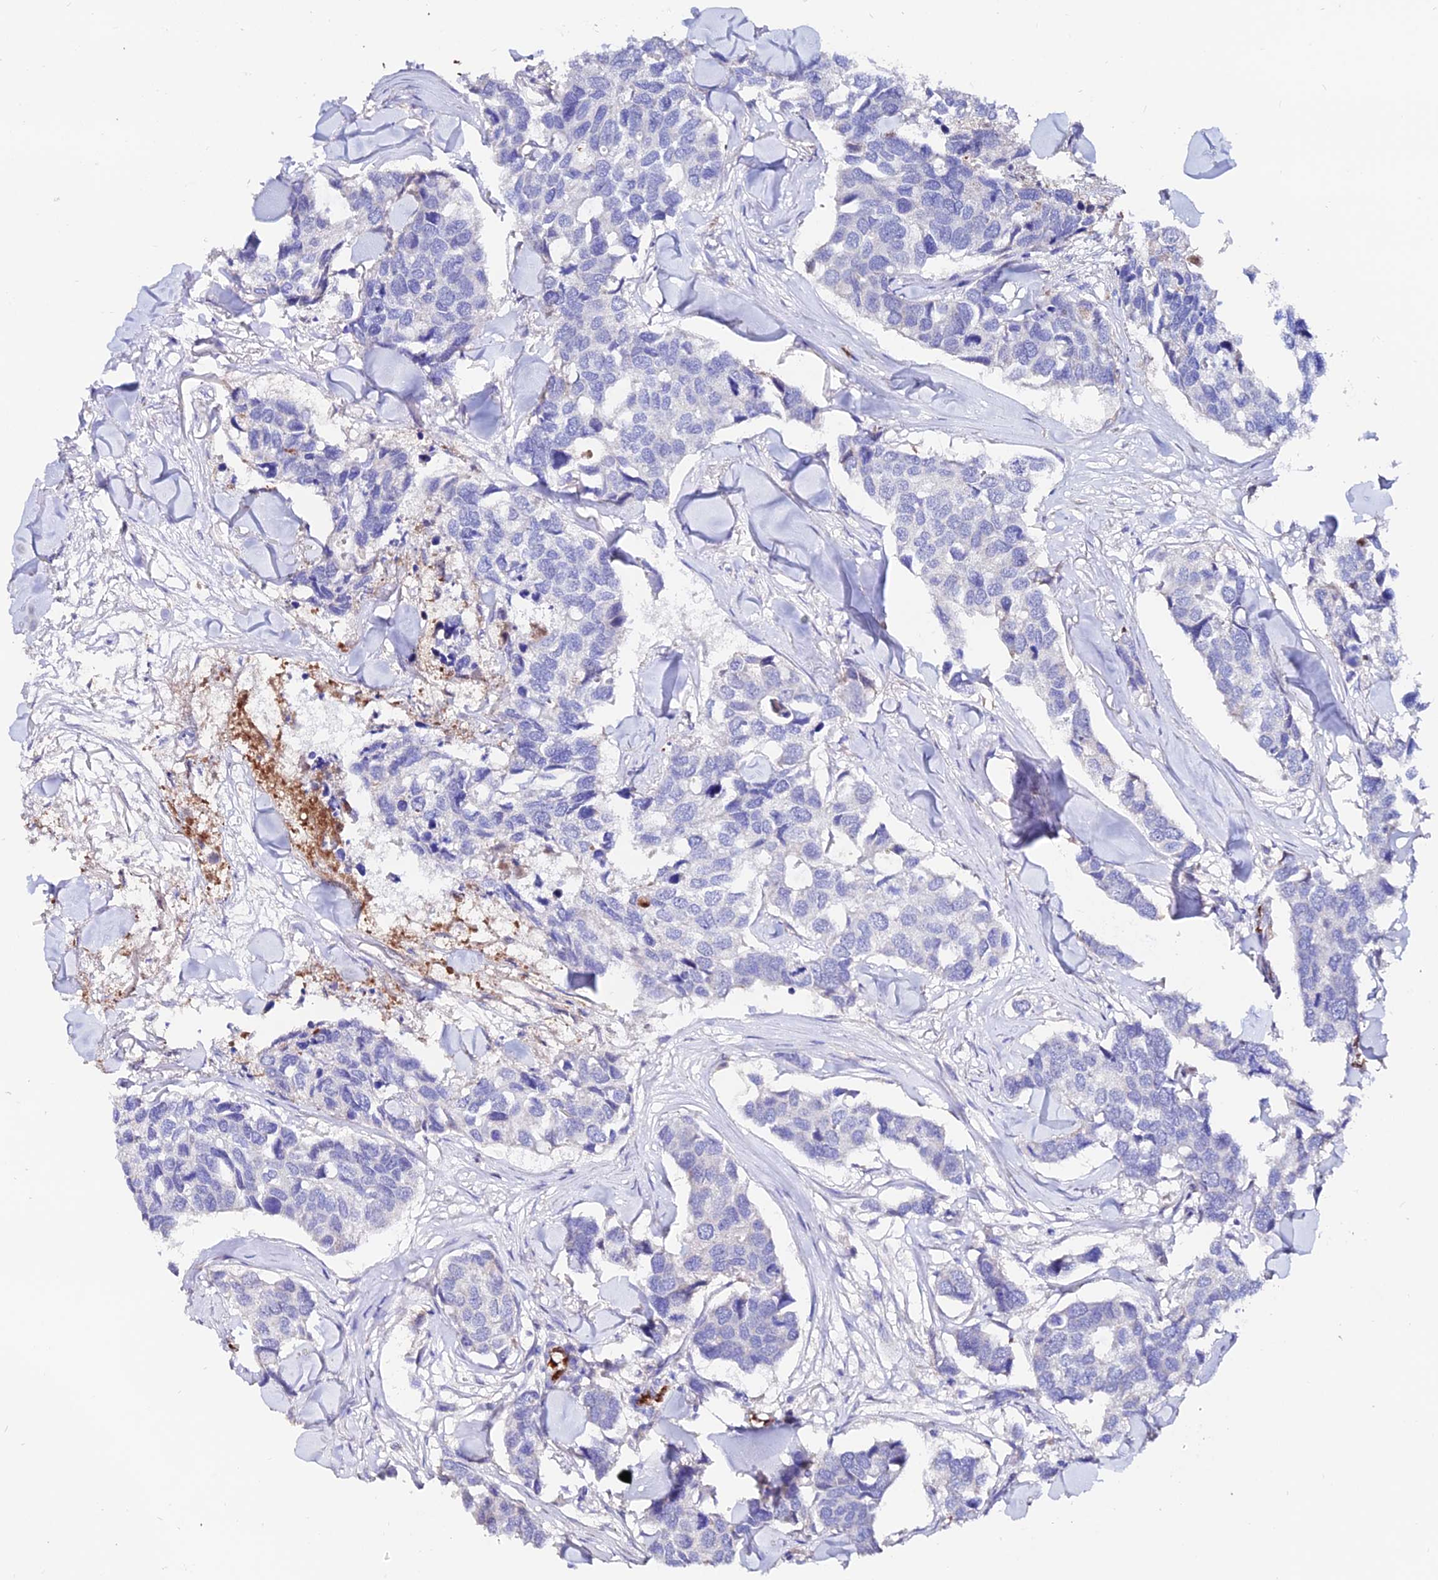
{"staining": {"intensity": "negative", "quantity": "none", "location": "none"}, "tissue": "breast cancer", "cell_type": "Tumor cells", "image_type": "cancer", "snomed": [{"axis": "morphology", "description": "Duct carcinoma"}, {"axis": "topography", "description": "Breast"}], "caption": "IHC micrograph of neoplastic tissue: human breast cancer (invasive ductal carcinoma) stained with DAB (3,3'-diaminobenzidine) reveals no significant protein expression in tumor cells.", "gene": "ESM1", "patient": {"sex": "female", "age": 83}}